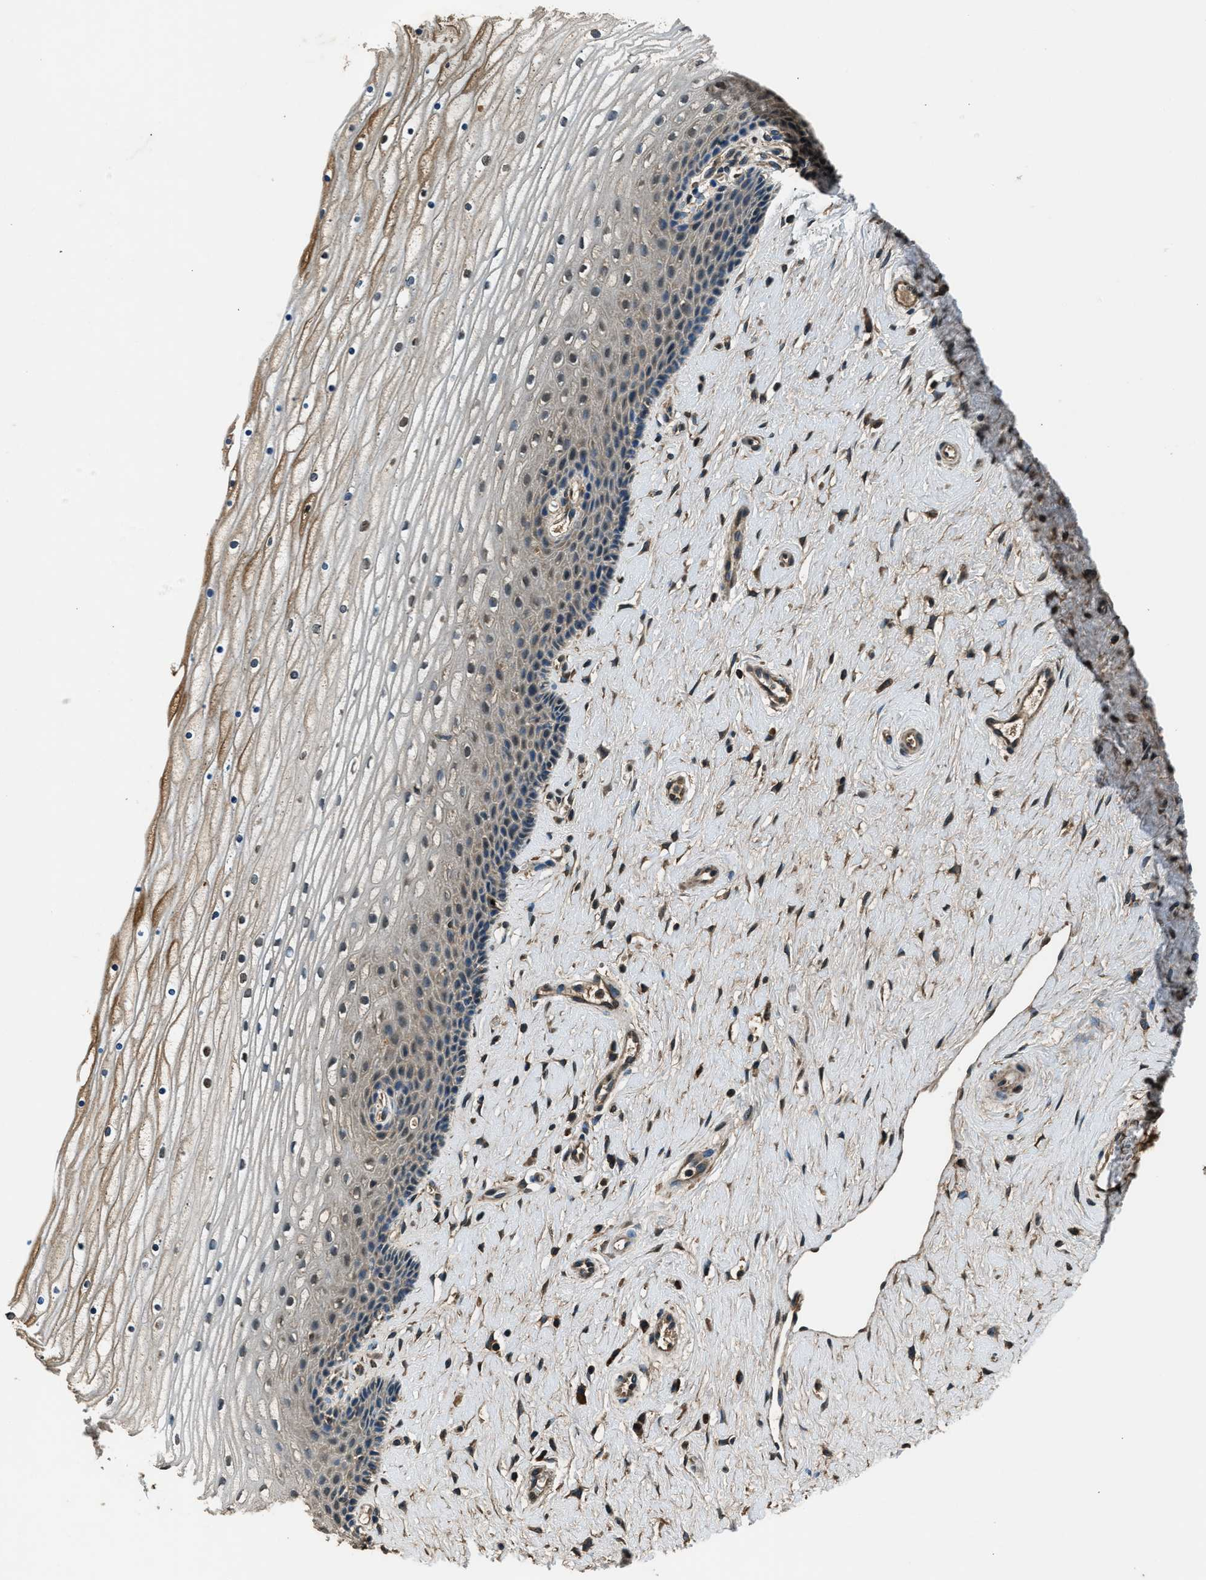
{"staining": {"intensity": "weak", "quantity": "<25%", "location": "cytoplasmic/membranous"}, "tissue": "cervix", "cell_type": "Squamous epithelial cells", "image_type": "normal", "snomed": [{"axis": "morphology", "description": "Normal tissue, NOS"}, {"axis": "topography", "description": "Cervix"}], "caption": "Immunohistochemical staining of unremarkable cervix reveals no significant expression in squamous epithelial cells. Brightfield microscopy of immunohistochemistry stained with DAB (3,3'-diaminobenzidine) (brown) and hematoxylin (blue), captured at high magnification.", "gene": "SALL3", "patient": {"sex": "female", "age": 39}}